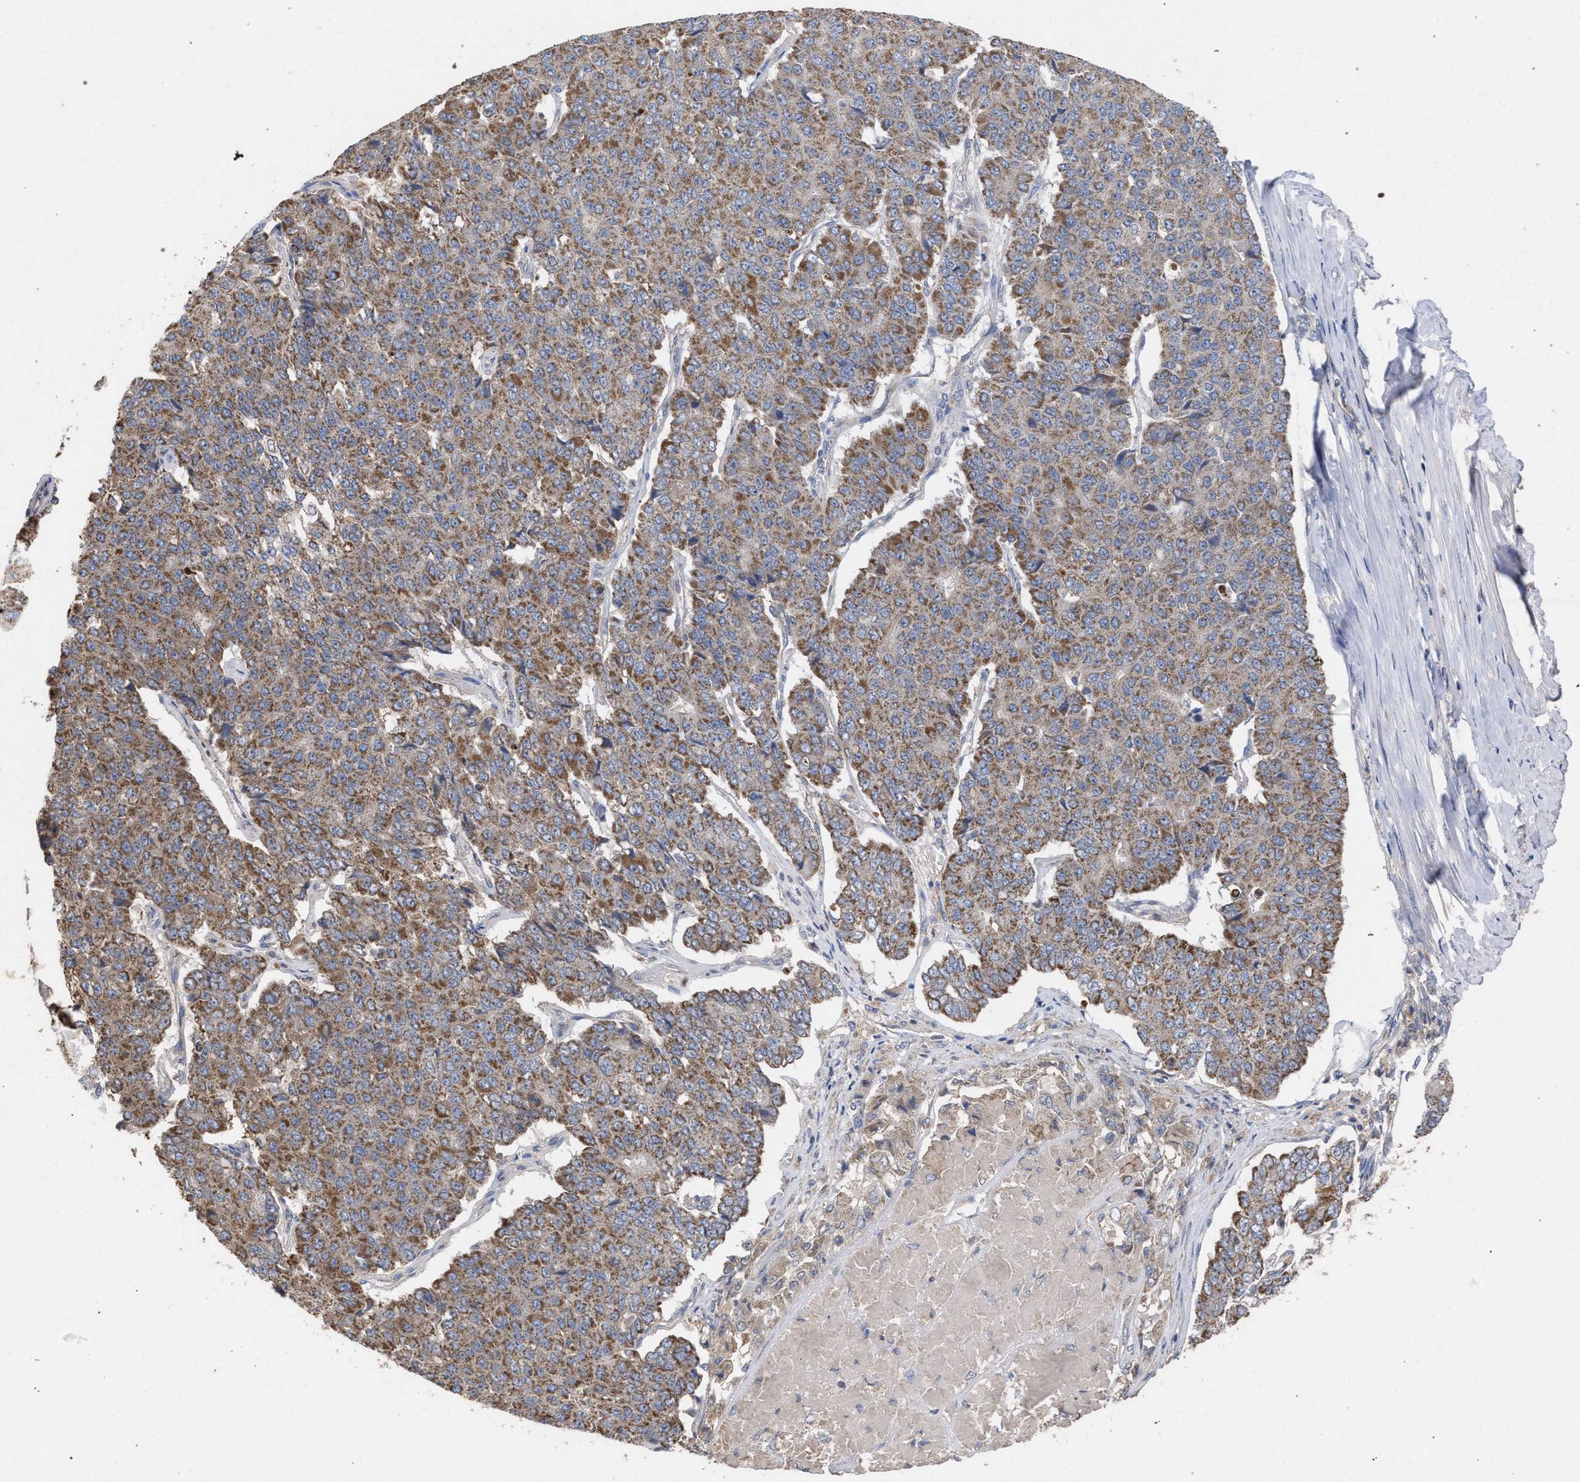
{"staining": {"intensity": "moderate", "quantity": ">75%", "location": "cytoplasmic/membranous"}, "tissue": "pancreatic cancer", "cell_type": "Tumor cells", "image_type": "cancer", "snomed": [{"axis": "morphology", "description": "Adenocarcinoma, NOS"}, {"axis": "topography", "description": "Pancreas"}], "caption": "Tumor cells display medium levels of moderate cytoplasmic/membranous expression in about >75% of cells in adenocarcinoma (pancreatic).", "gene": "BCL2L12", "patient": {"sex": "male", "age": 50}}